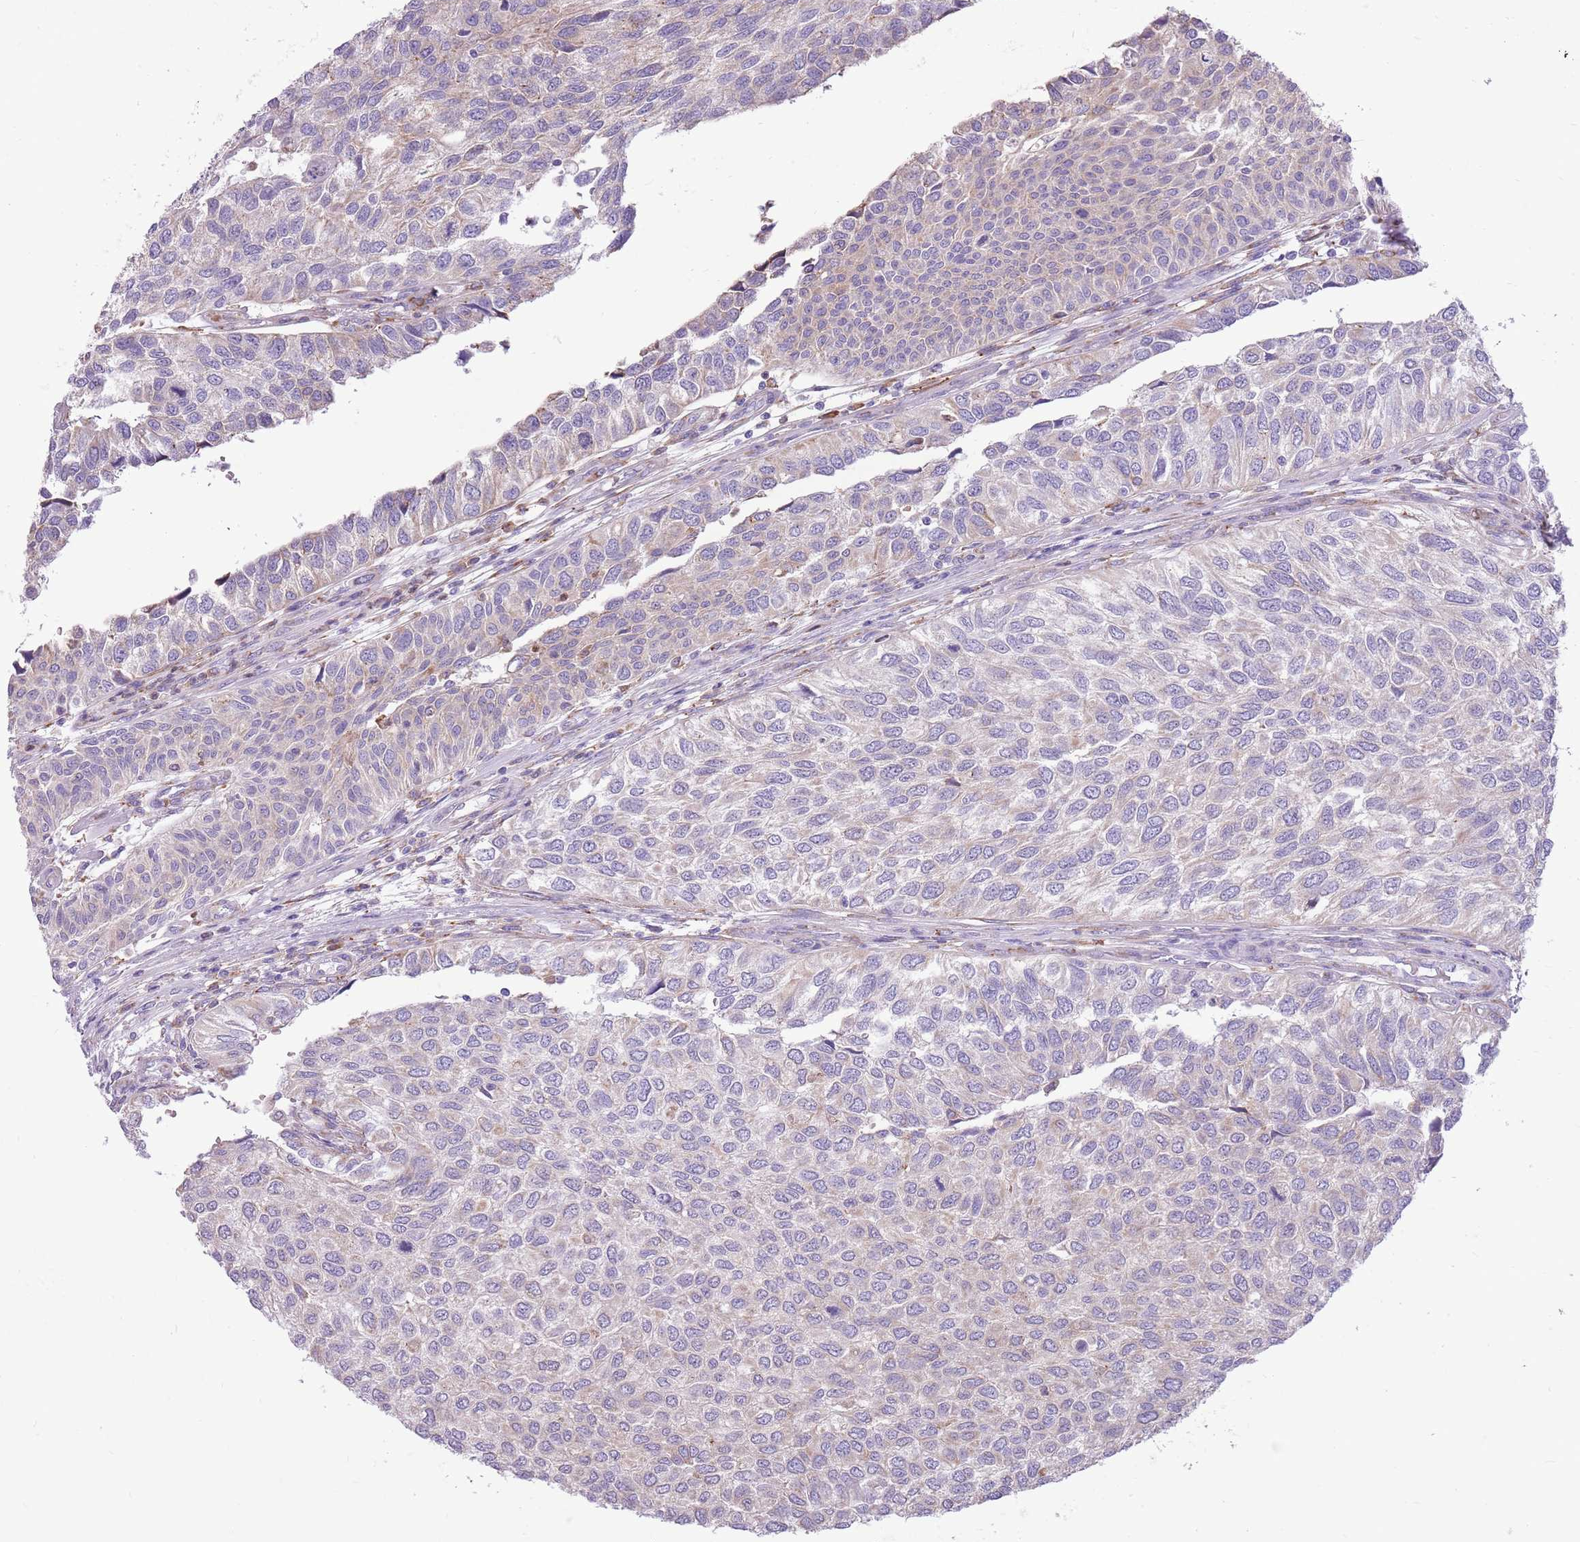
{"staining": {"intensity": "negative", "quantity": "none", "location": "none"}, "tissue": "urothelial cancer", "cell_type": "Tumor cells", "image_type": "cancer", "snomed": [{"axis": "morphology", "description": "Urothelial carcinoma, NOS"}, {"axis": "topography", "description": "Urinary bladder"}], "caption": "The micrograph demonstrates no significant staining in tumor cells of transitional cell carcinoma.", "gene": "KCTD19", "patient": {"sex": "male", "age": 55}}